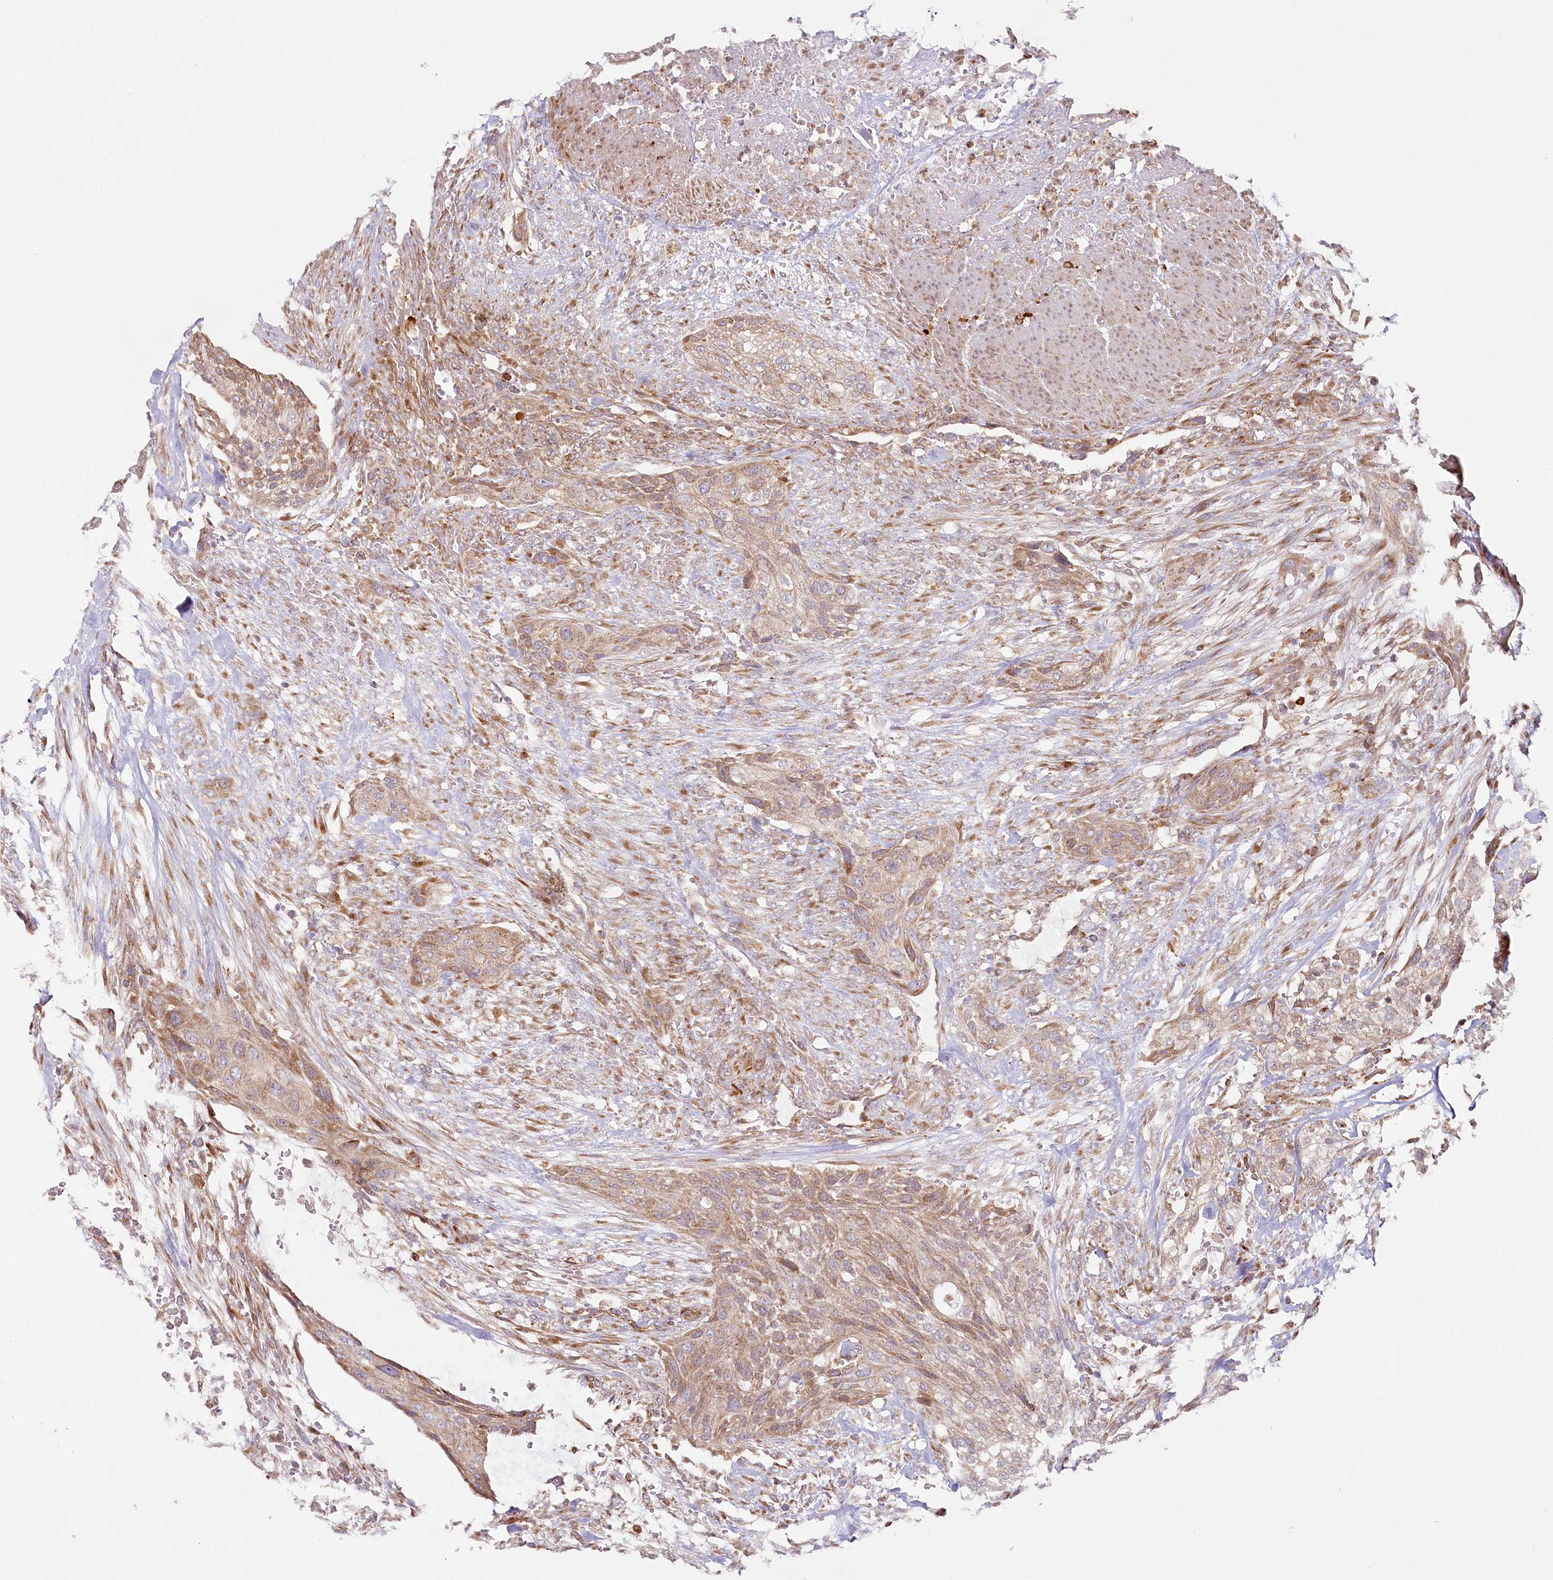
{"staining": {"intensity": "moderate", "quantity": ">75%", "location": "cytoplasmic/membranous"}, "tissue": "urothelial cancer", "cell_type": "Tumor cells", "image_type": "cancer", "snomed": [{"axis": "morphology", "description": "Urothelial carcinoma, High grade"}, {"axis": "topography", "description": "Urinary bladder"}], "caption": "An image showing moderate cytoplasmic/membranous staining in approximately >75% of tumor cells in urothelial cancer, as visualized by brown immunohistochemical staining.", "gene": "HARS2", "patient": {"sex": "male", "age": 35}}